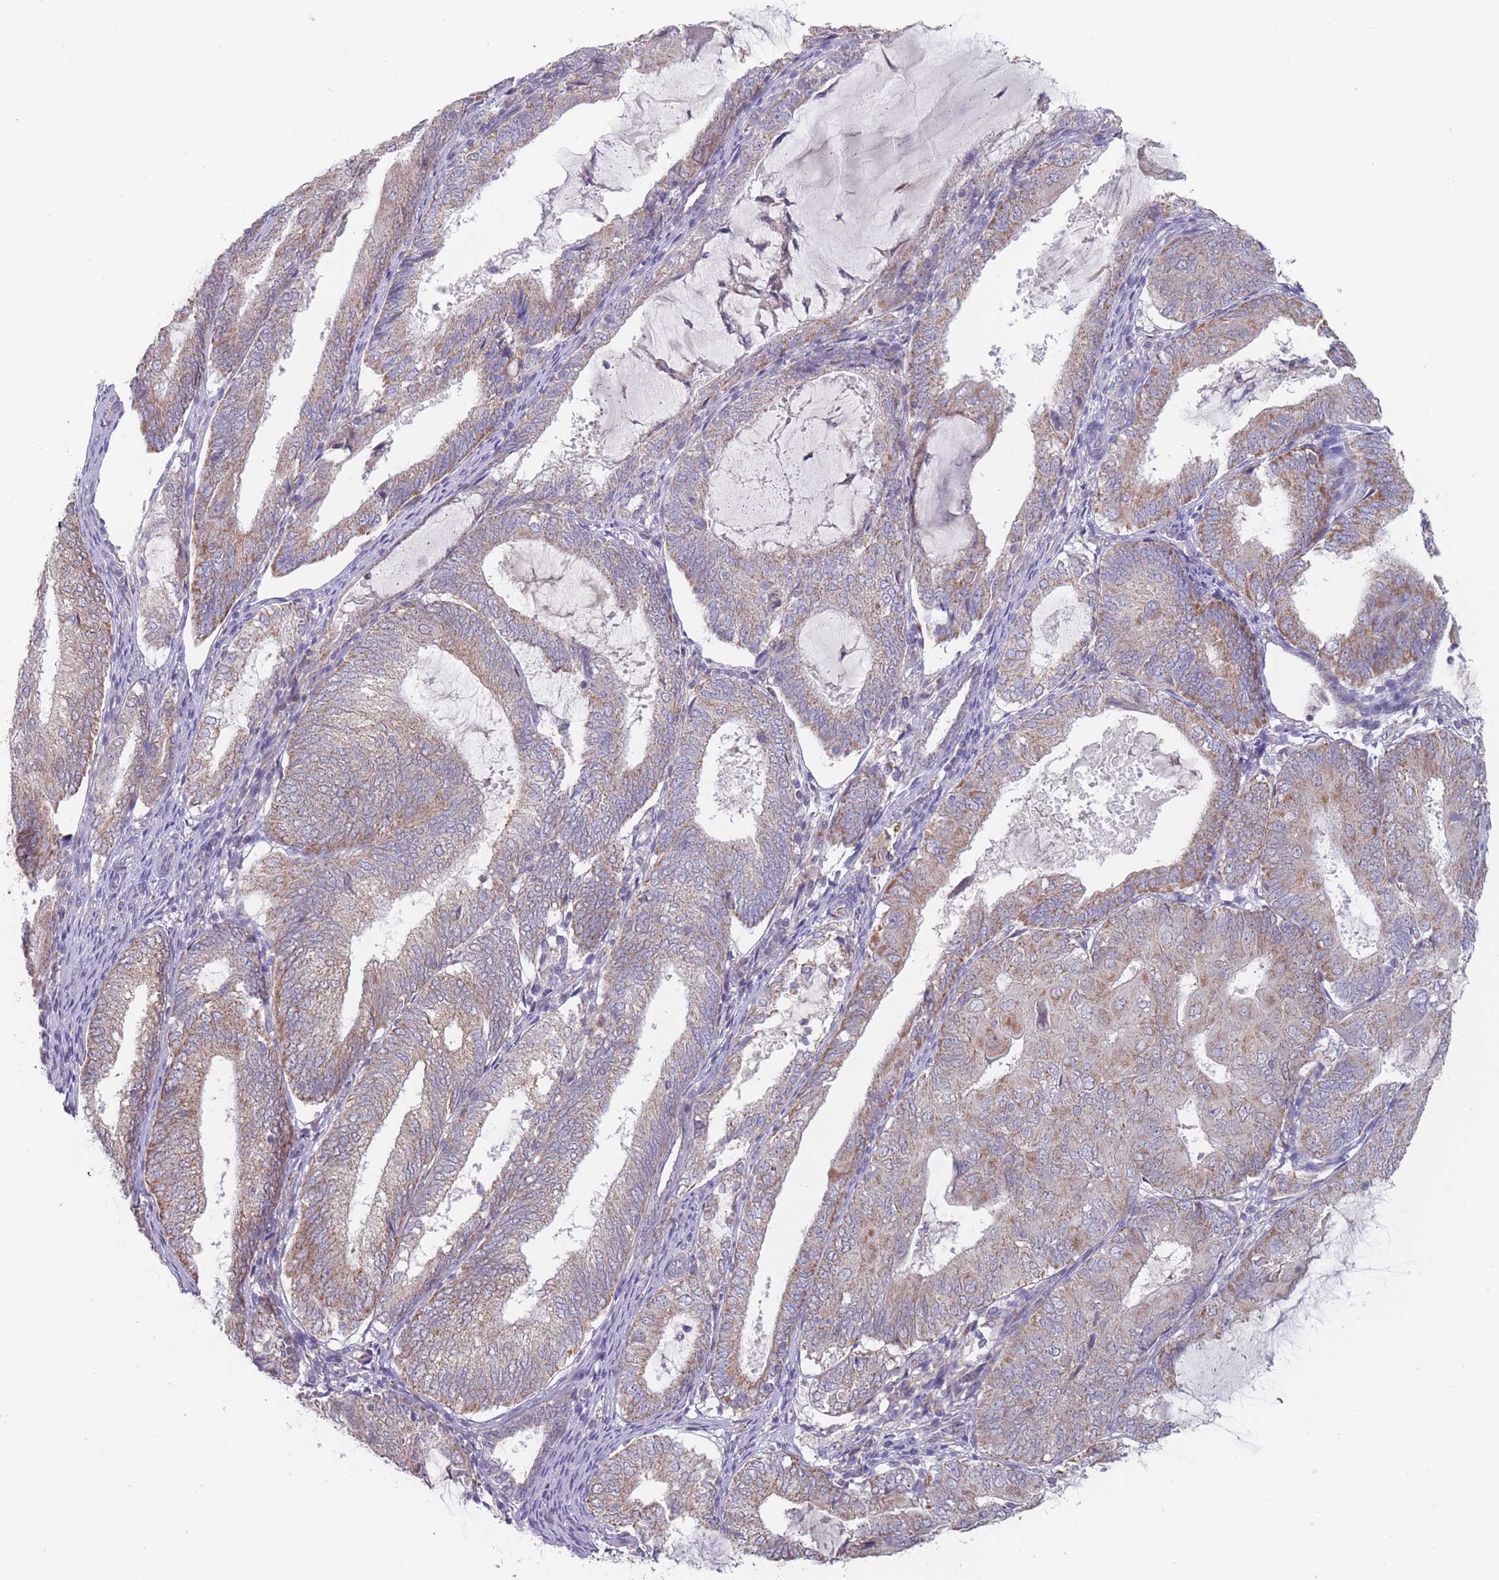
{"staining": {"intensity": "moderate", "quantity": ">75%", "location": "cytoplasmic/membranous"}, "tissue": "endometrial cancer", "cell_type": "Tumor cells", "image_type": "cancer", "snomed": [{"axis": "morphology", "description": "Adenocarcinoma, NOS"}, {"axis": "topography", "description": "Endometrium"}], "caption": "High-power microscopy captured an immunohistochemistry (IHC) image of endometrial cancer, revealing moderate cytoplasmic/membranous positivity in approximately >75% of tumor cells. The protein of interest is shown in brown color, while the nuclei are stained blue.", "gene": "PEX7", "patient": {"sex": "female", "age": 81}}